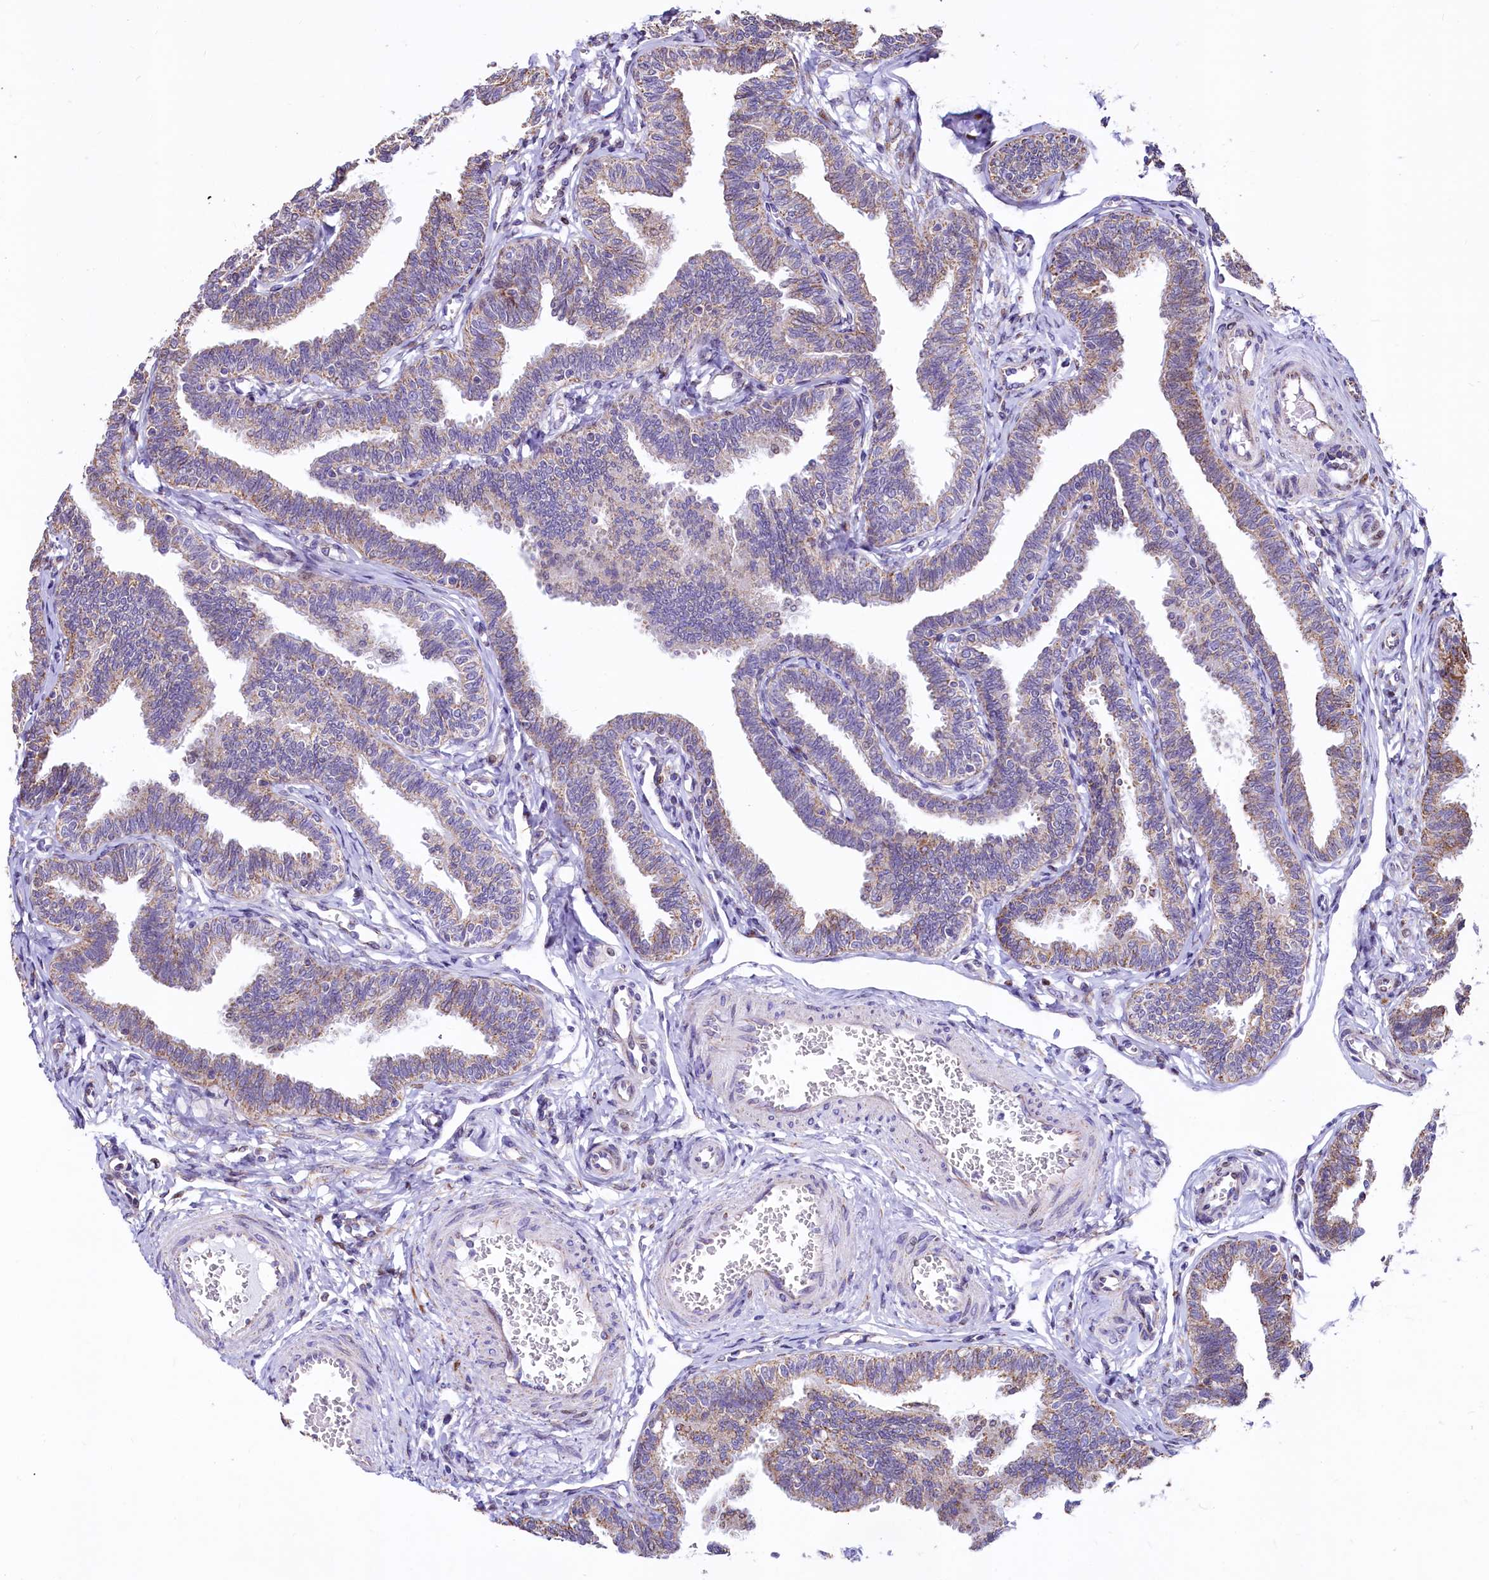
{"staining": {"intensity": "moderate", "quantity": "25%-75%", "location": "cytoplasmic/membranous"}, "tissue": "fallopian tube", "cell_type": "Glandular cells", "image_type": "normal", "snomed": [{"axis": "morphology", "description": "Normal tissue, NOS"}, {"axis": "topography", "description": "Fallopian tube"}, {"axis": "topography", "description": "Ovary"}], "caption": "Immunohistochemical staining of unremarkable human fallopian tube demonstrates 25%-75% levels of moderate cytoplasmic/membranous protein expression in about 25%-75% of glandular cells.", "gene": "VWCE", "patient": {"sex": "female", "age": 23}}